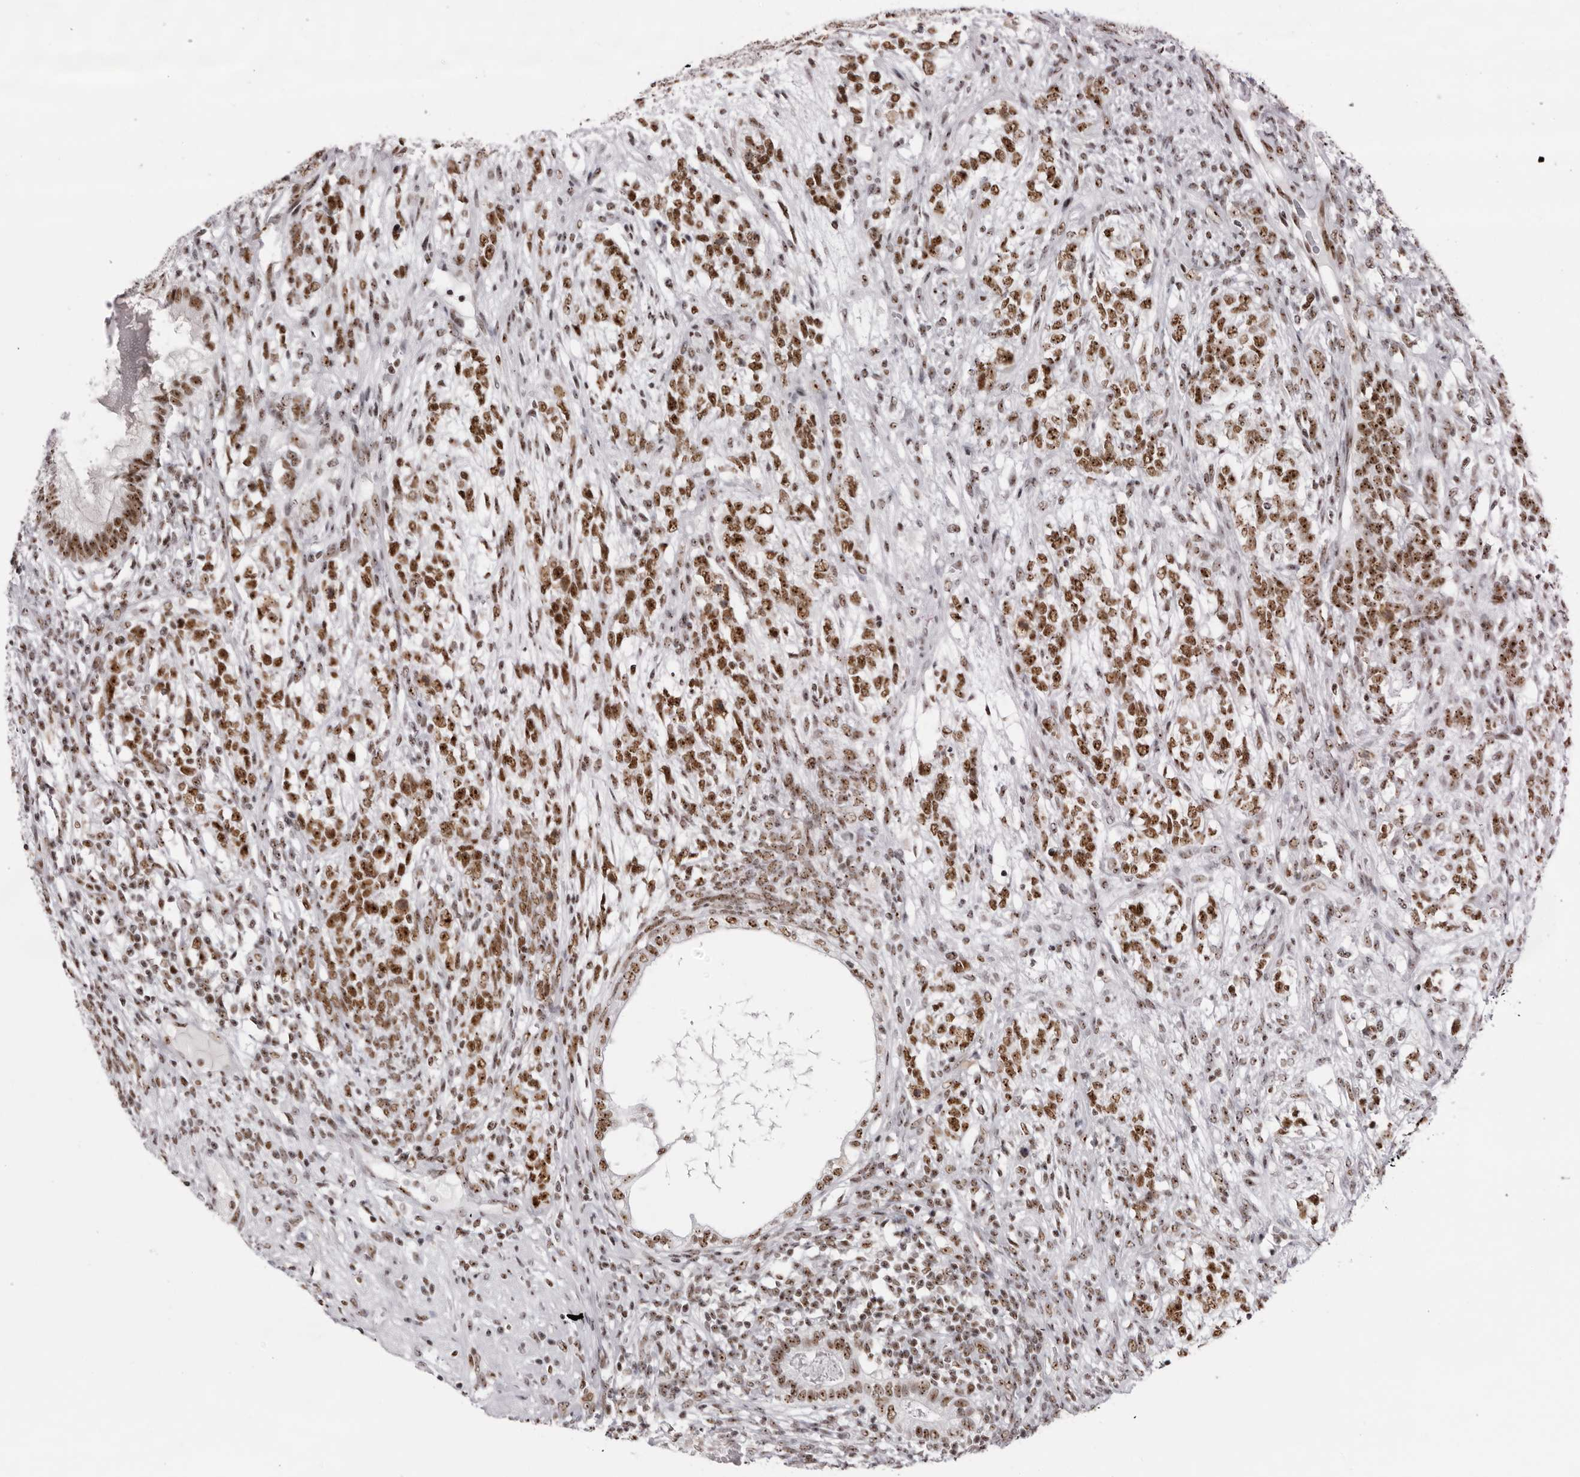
{"staining": {"intensity": "strong", "quantity": ">75%", "location": "nuclear"}, "tissue": "testis cancer", "cell_type": "Tumor cells", "image_type": "cancer", "snomed": [{"axis": "morphology", "description": "Seminoma, NOS"}, {"axis": "morphology", "description": "Carcinoma, Embryonal, NOS"}, {"axis": "topography", "description": "Testis"}], "caption": "Immunohistochemistry (DAB) staining of human testis cancer reveals strong nuclear protein expression in about >75% of tumor cells. The staining was performed using DAB (3,3'-diaminobenzidine), with brown indicating positive protein expression. Nuclei are stained blue with hematoxylin.", "gene": "DHX9", "patient": {"sex": "male", "age": 28}}